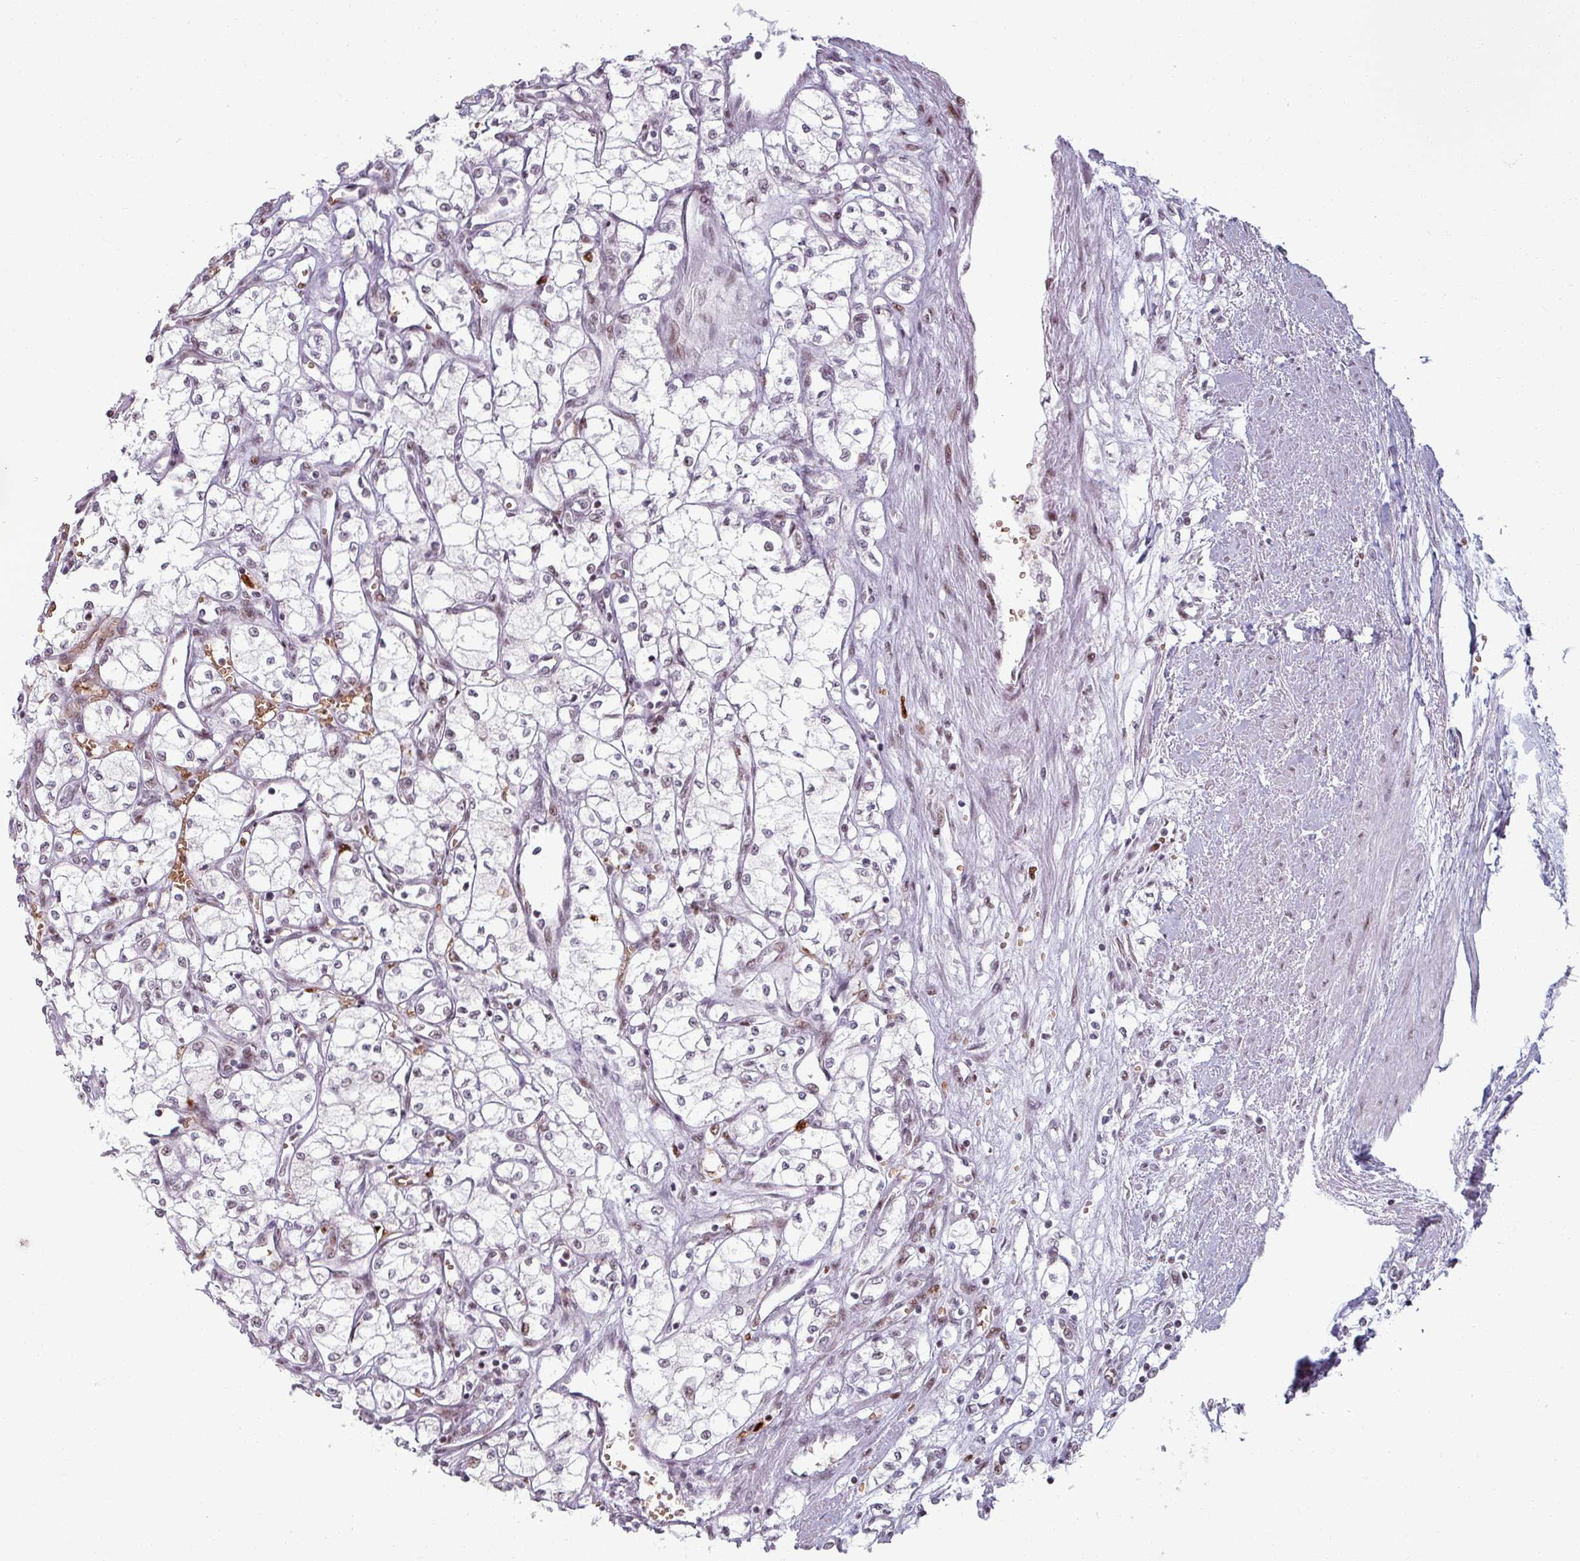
{"staining": {"intensity": "weak", "quantity": "25%-75%", "location": "nuclear"}, "tissue": "renal cancer", "cell_type": "Tumor cells", "image_type": "cancer", "snomed": [{"axis": "morphology", "description": "Adenocarcinoma, NOS"}, {"axis": "topography", "description": "Kidney"}], "caption": "The immunohistochemical stain highlights weak nuclear positivity in tumor cells of renal cancer (adenocarcinoma) tissue.", "gene": "NCOR1", "patient": {"sex": "male", "age": 59}}